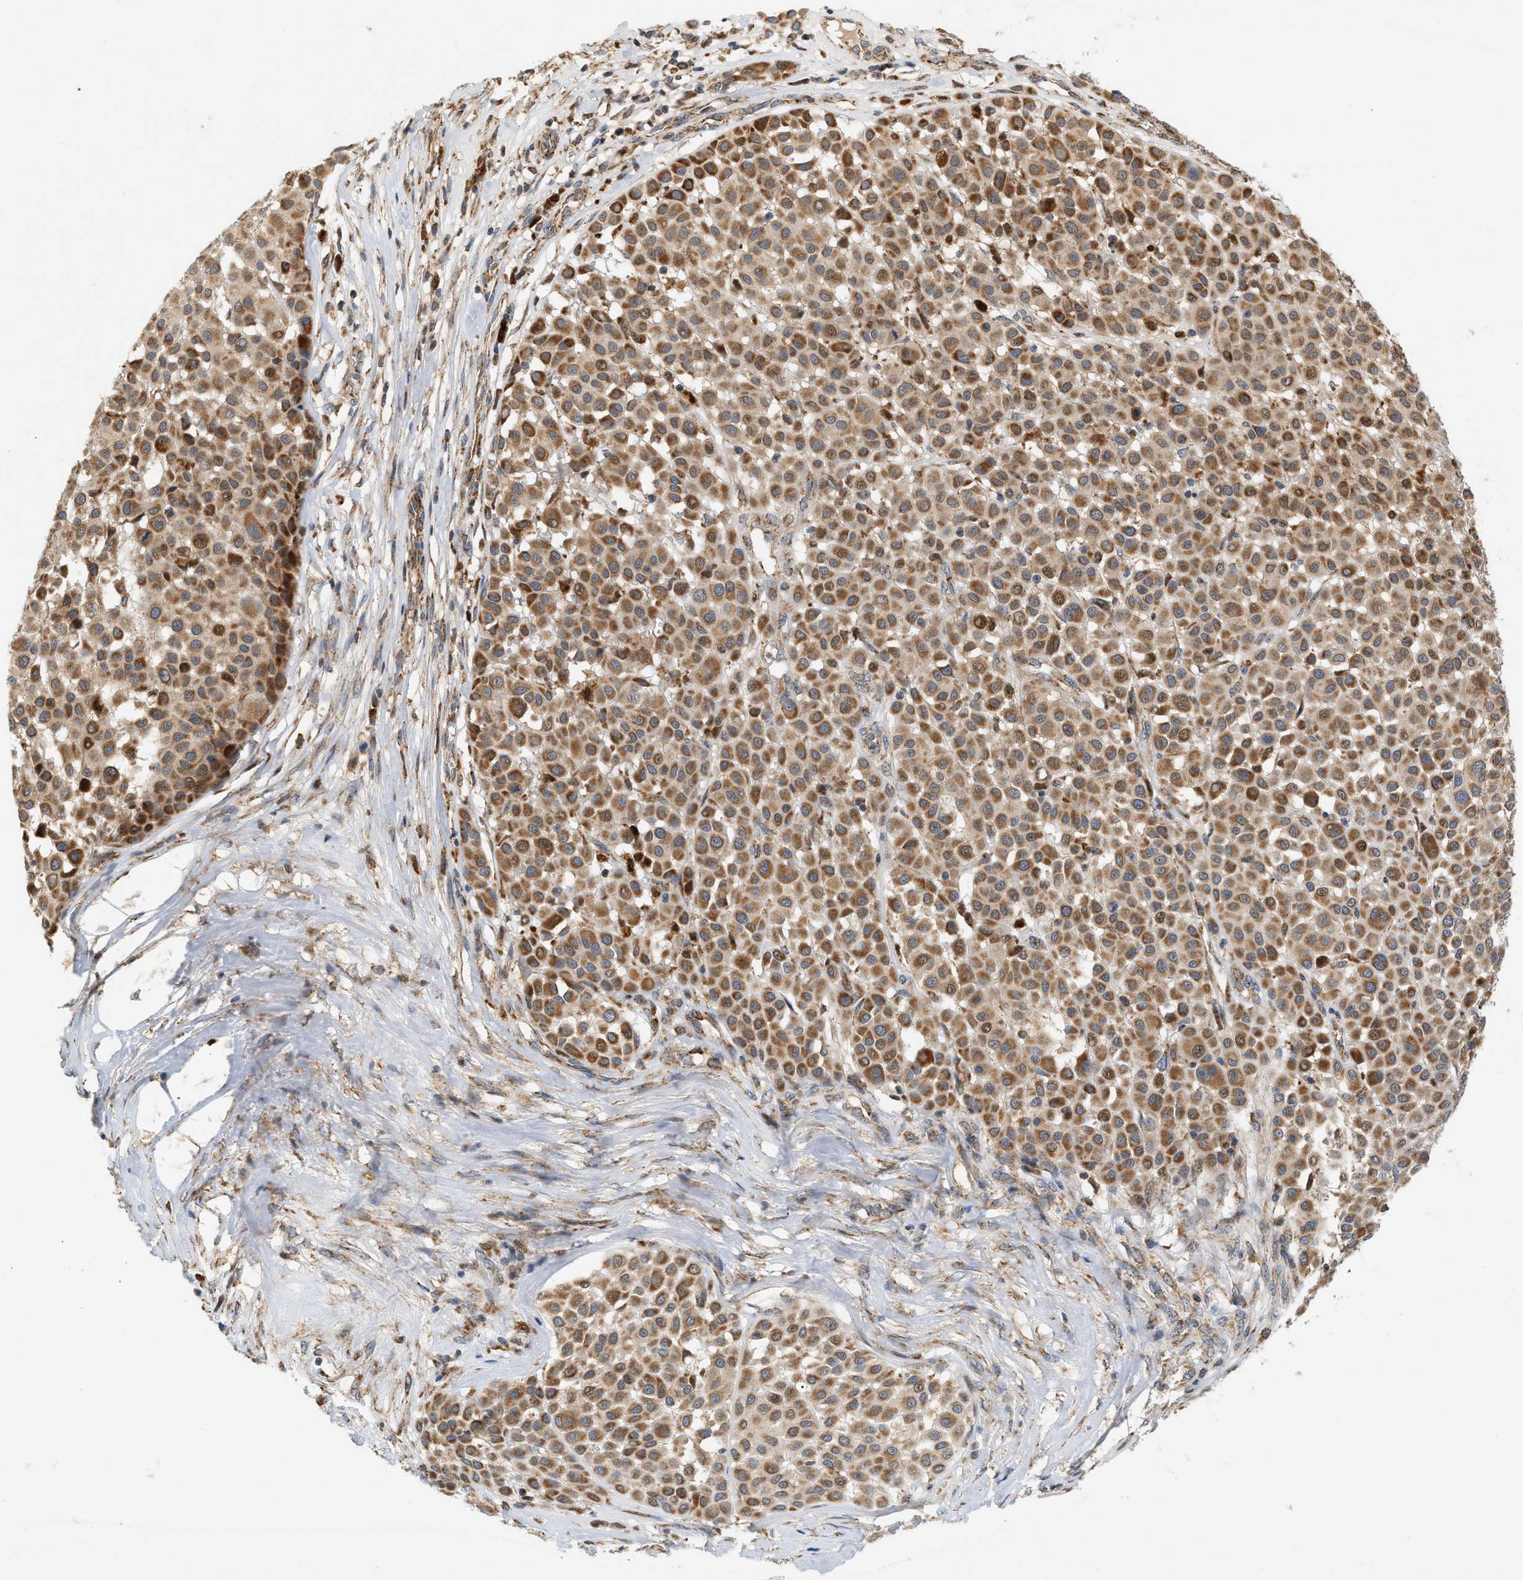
{"staining": {"intensity": "moderate", "quantity": ">75%", "location": "cytoplasmic/membranous"}, "tissue": "melanoma", "cell_type": "Tumor cells", "image_type": "cancer", "snomed": [{"axis": "morphology", "description": "Malignant melanoma, Metastatic site"}, {"axis": "topography", "description": "Soft tissue"}], "caption": "A brown stain shows moderate cytoplasmic/membranous positivity of a protein in melanoma tumor cells.", "gene": "MCU", "patient": {"sex": "male", "age": 41}}